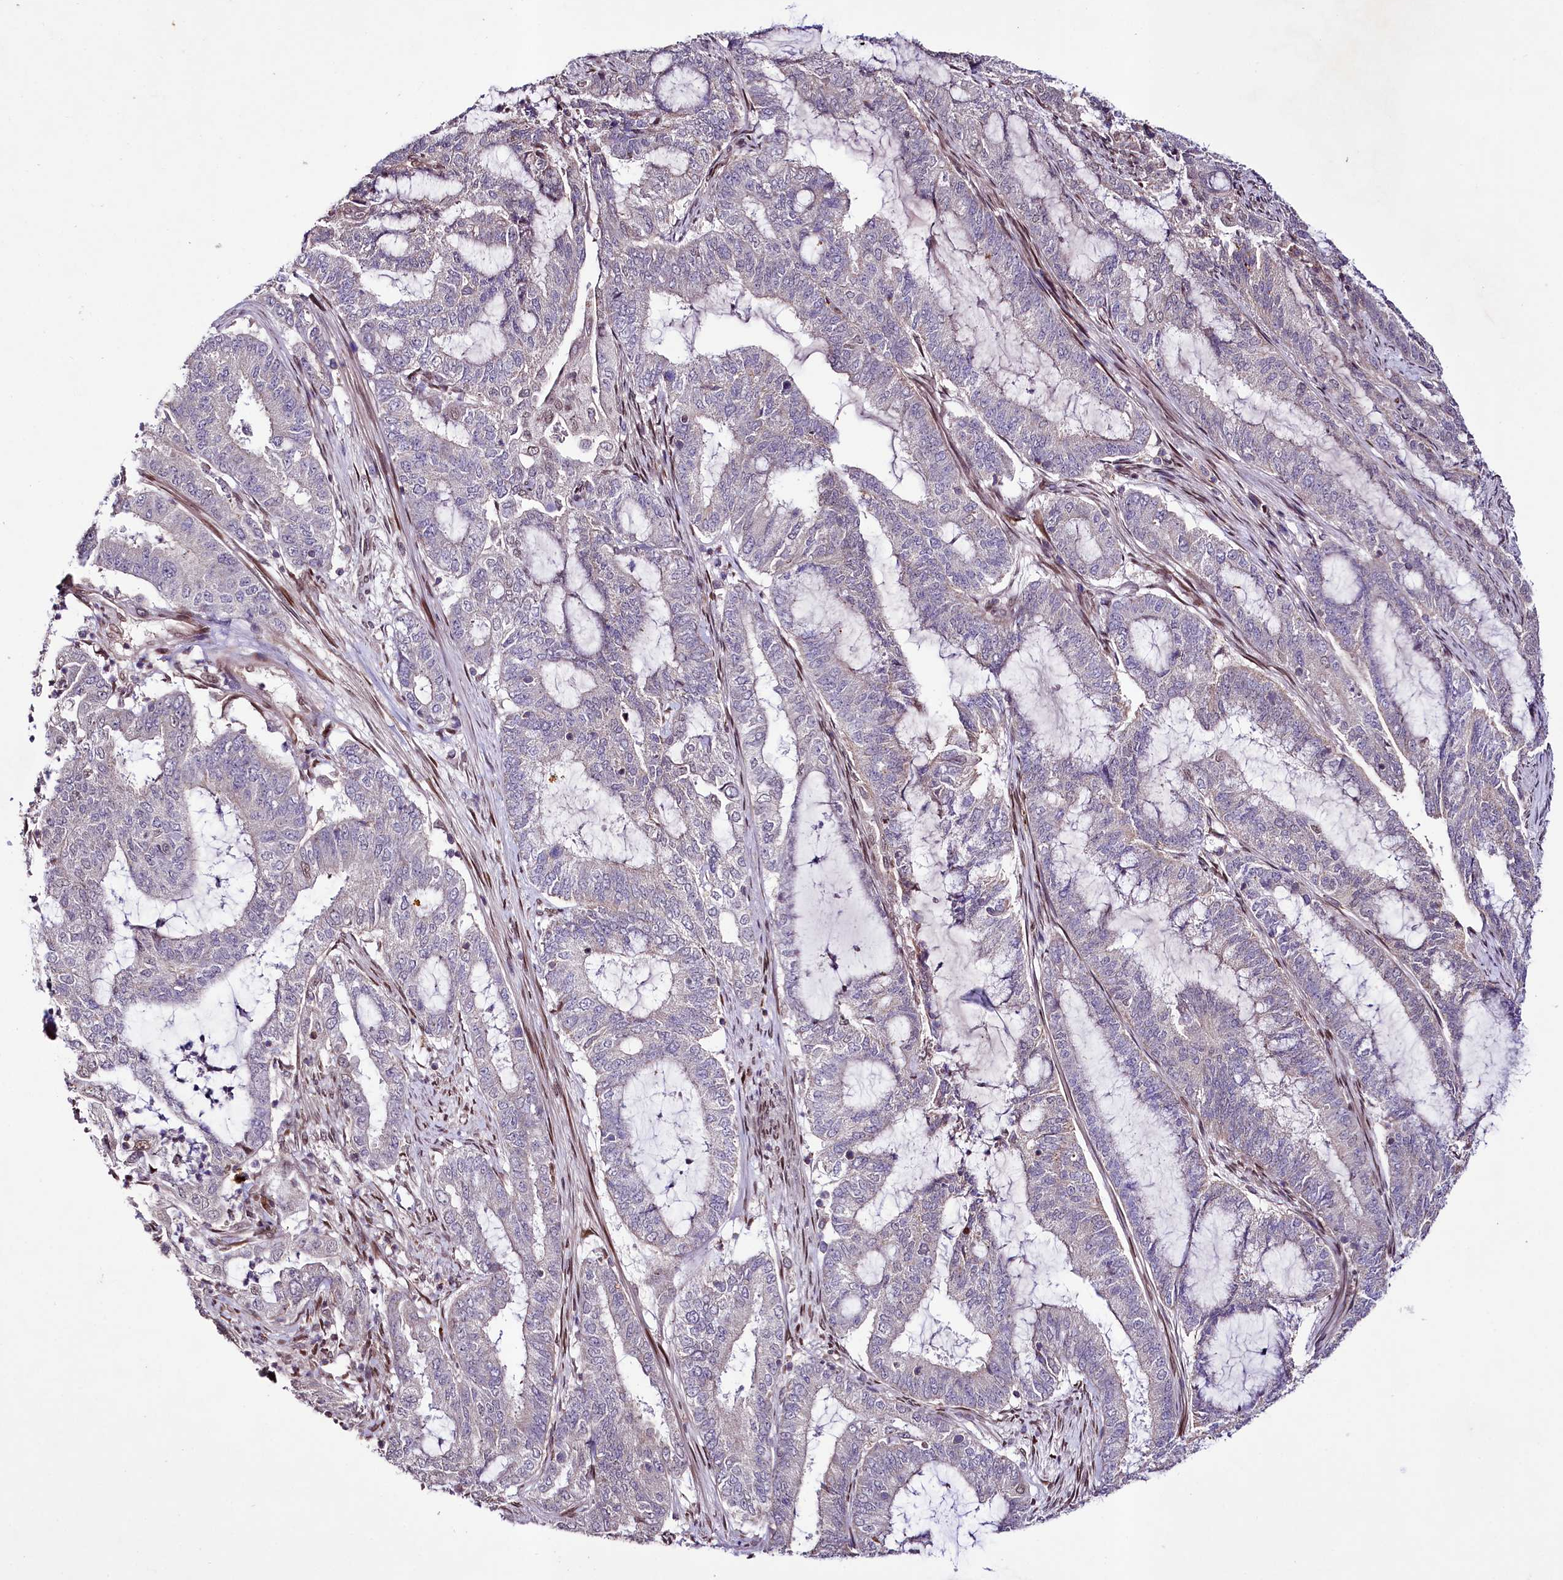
{"staining": {"intensity": "negative", "quantity": "none", "location": "none"}, "tissue": "endometrial cancer", "cell_type": "Tumor cells", "image_type": "cancer", "snomed": [{"axis": "morphology", "description": "Adenocarcinoma, NOS"}, {"axis": "topography", "description": "Endometrium"}], "caption": "Tumor cells are negative for protein expression in human endometrial cancer.", "gene": "ZNF226", "patient": {"sex": "female", "age": 51}}